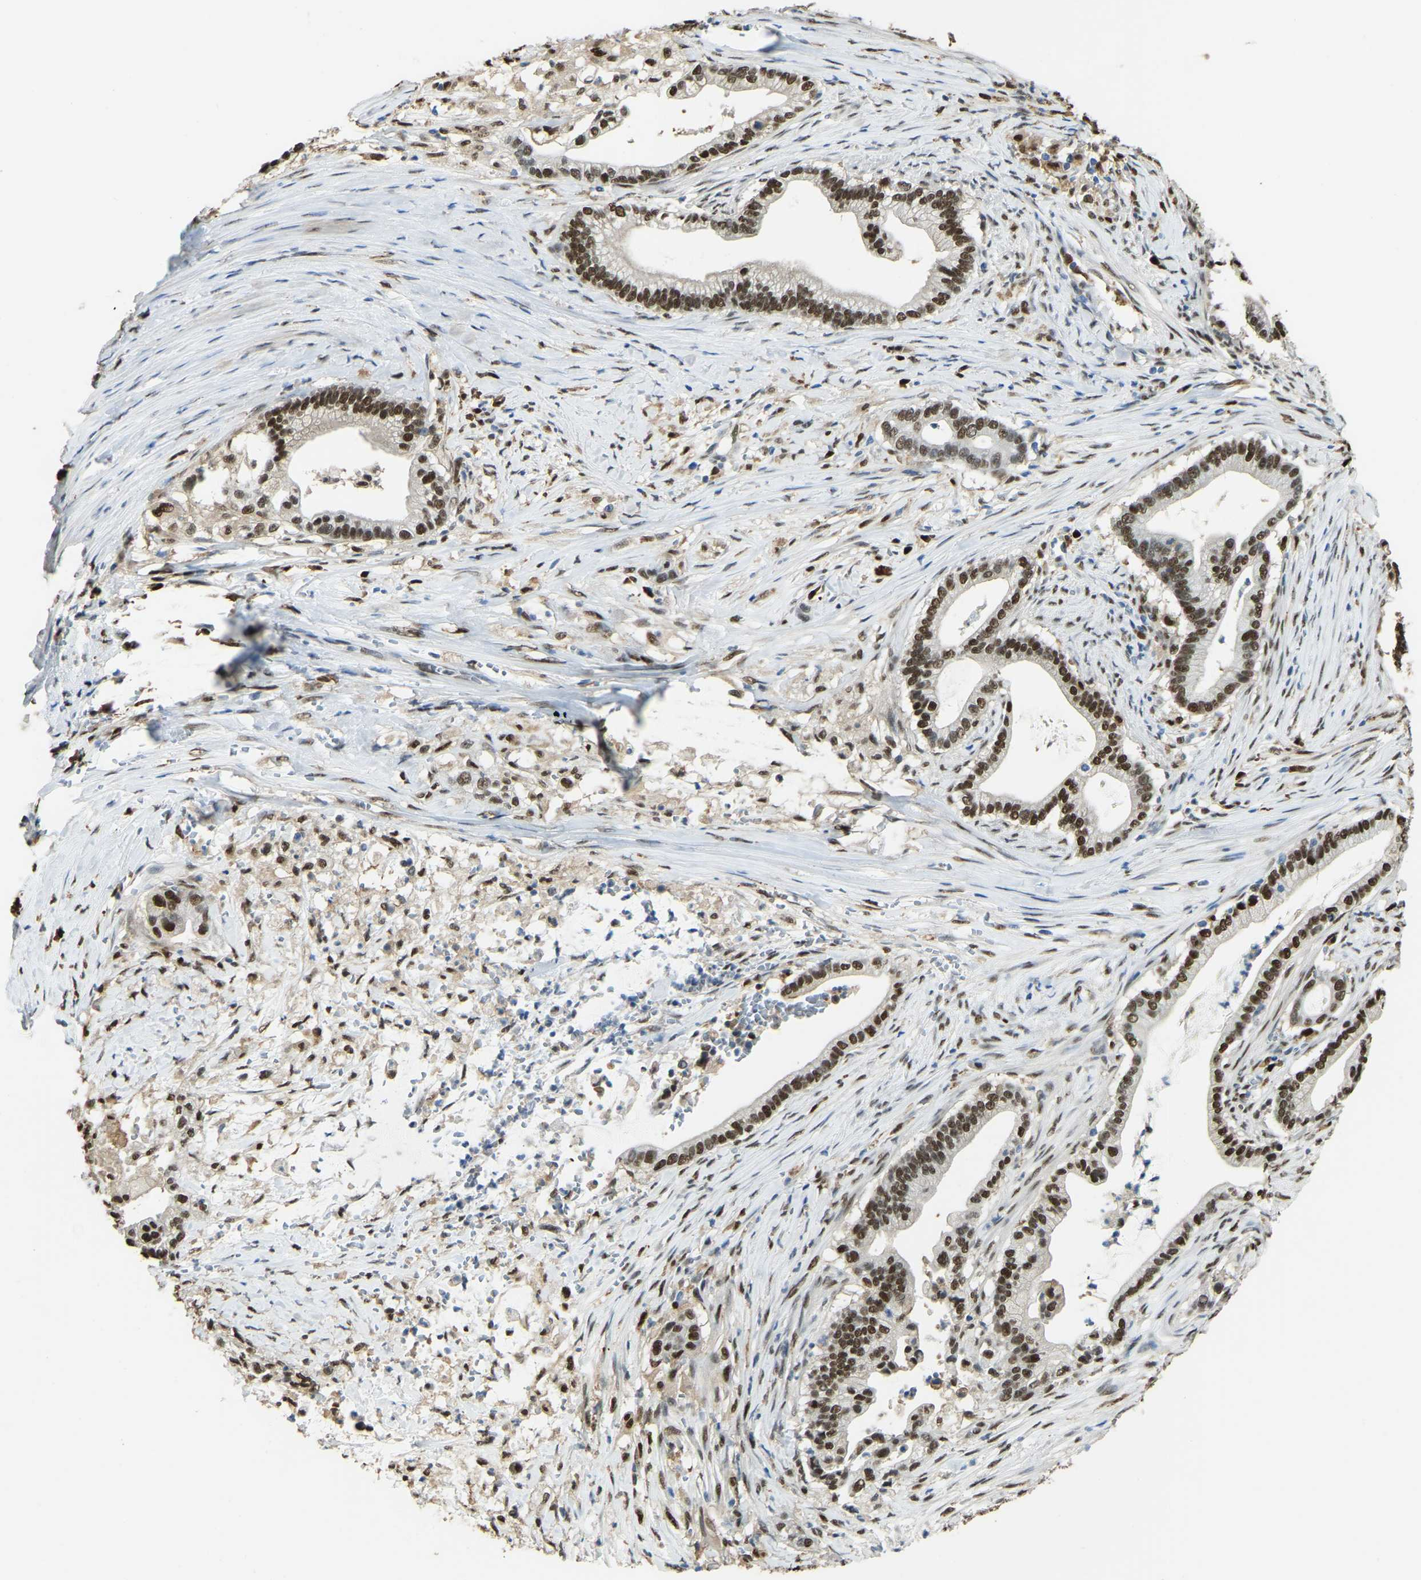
{"staining": {"intensity": "strong", "quantity": ">75%", "location": "cytoplasmic/membranous,nuclear"}, "tissue": "pancreatic cancer", "cell_type": "Tumor cells", "image_type": "cancer", "snomed": [{"axis": "morphology", "description": "Adenocarcinoma, NOS"}, {"axis": "topography", "description": "Pancreas"}], "caption": "The micrograph shows a brown stain indicating the presence of a protein in the cytoplasmic/membranous and nuclear of tumor cells in pancreatic cancer (adenocarcinoma). (IHC, brightfield microscopy, high magnification).", "gene": "NANS", "patient": {"sex": "male", "age": 69}}